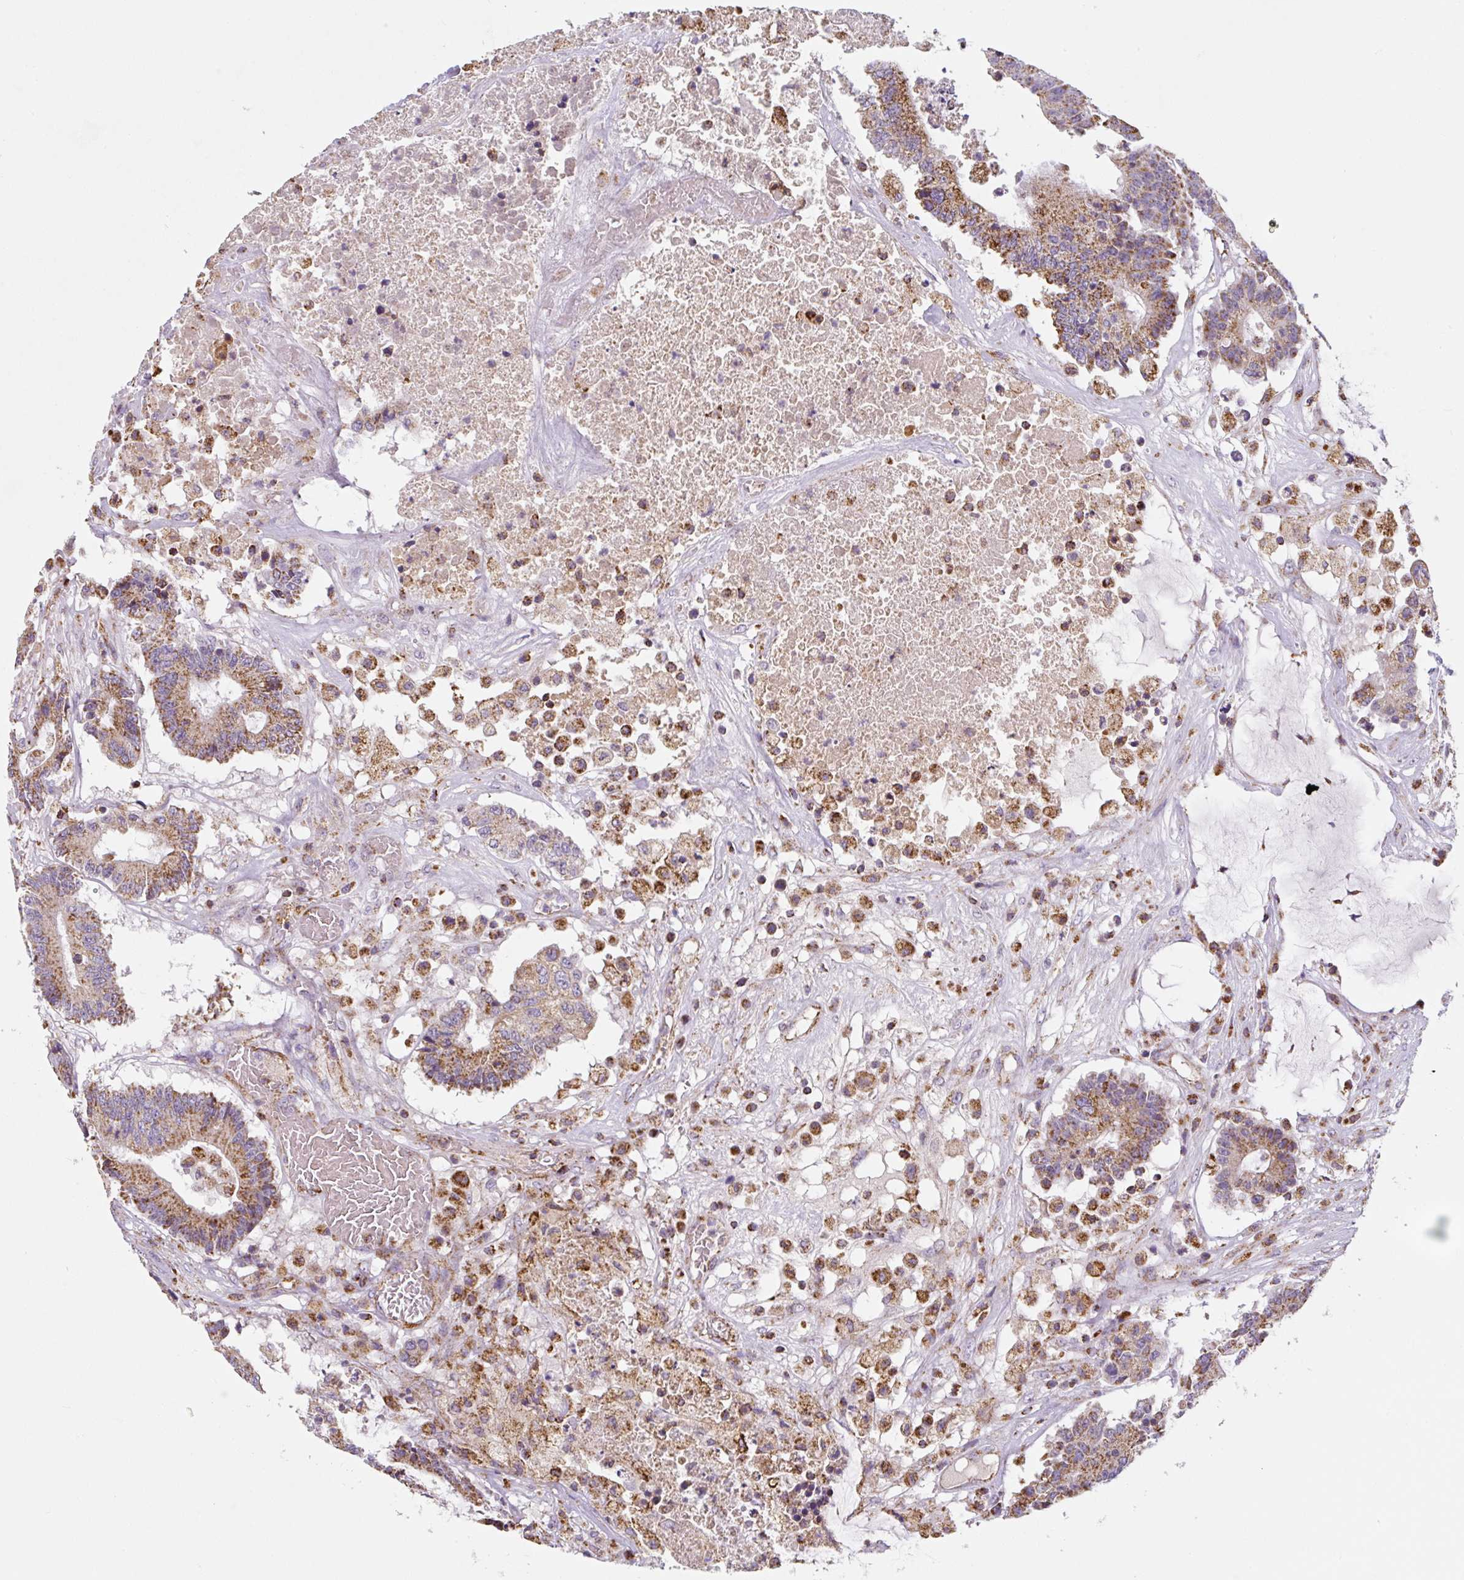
{"staining": {"intensity": "moderate", "quantity": ">75%", "location": "cytoplasmic/membranous"}, "tissue": "colorectal cancer", "cell_type": "Tumor cells", "image_type": "cancer", "snomed": [{"axis": "morphology", "description": "Adenocarcinoma, NOS"}, {"axis": "topography", "description": "Colon"}], "caption": "Moderate cytoplasmic/membranous staining is present in approximately >75% of tumor cells in colorectal cancer (adenocarcinoma). (DAB (3,3'-diaminobenzidine) = brown stain, brightfield microscopy at high magnification).", "gene": "MT-CO2", "patient": {"sex": "female", "age": 84}}